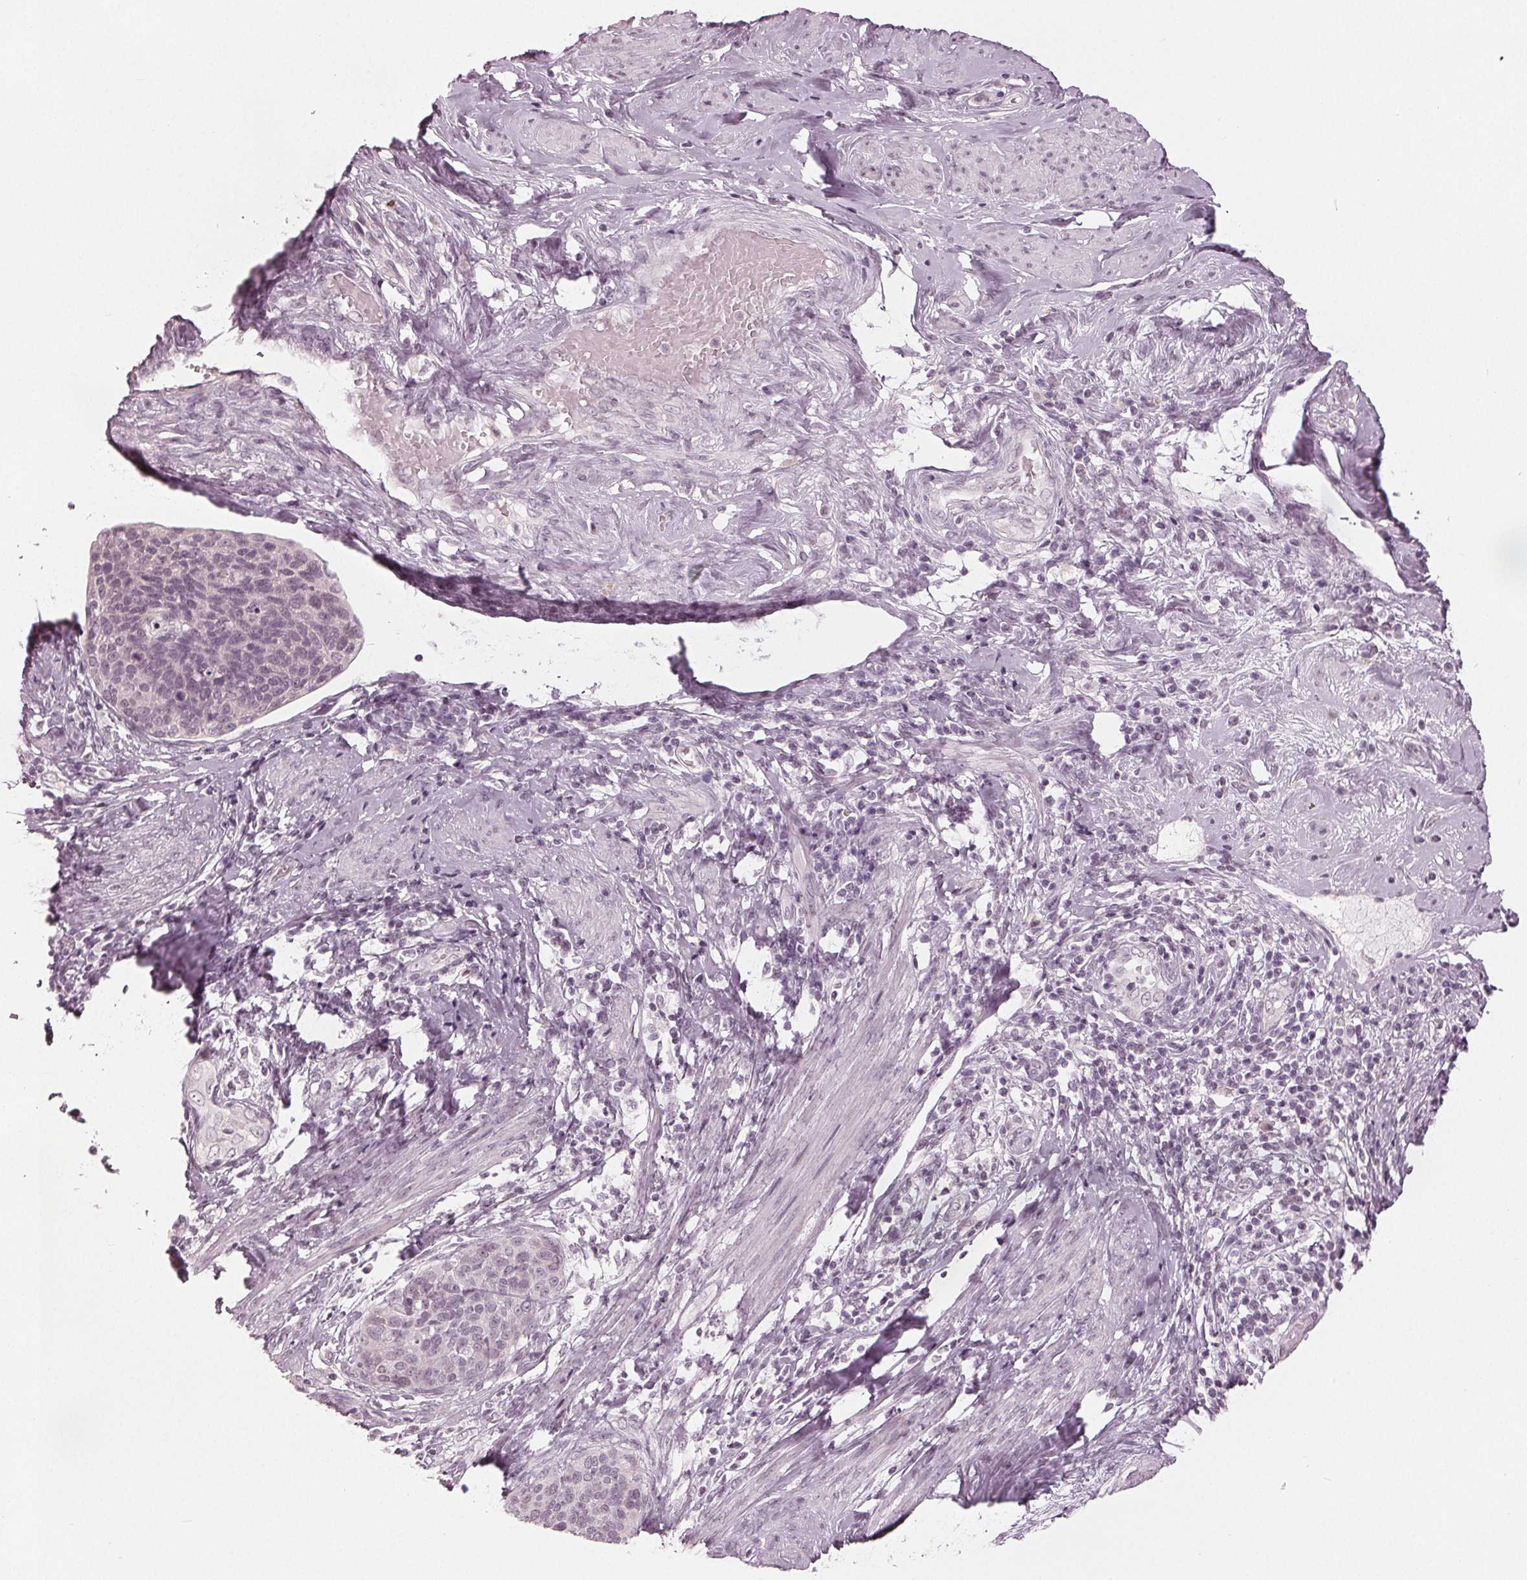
{"staining": {"intensity": "negative", "quantity": "none", "location": "none"}, "tissue": "cervical cancer", "cell_type": "Tumor cells", "image_type": "cancer", "snomed": [{"axis": "morphology", "description": "Squamous cell carcinoma, NOS"}, {"axis": "topography", "description": "Cervix"}], "caption": "Immunohistochemical staining of cervical squamous cell carcinoma displays no significant staining in tumor cells.", "gene": "ADPRHL1", "patient": {"sex": "female", "age": 69}}